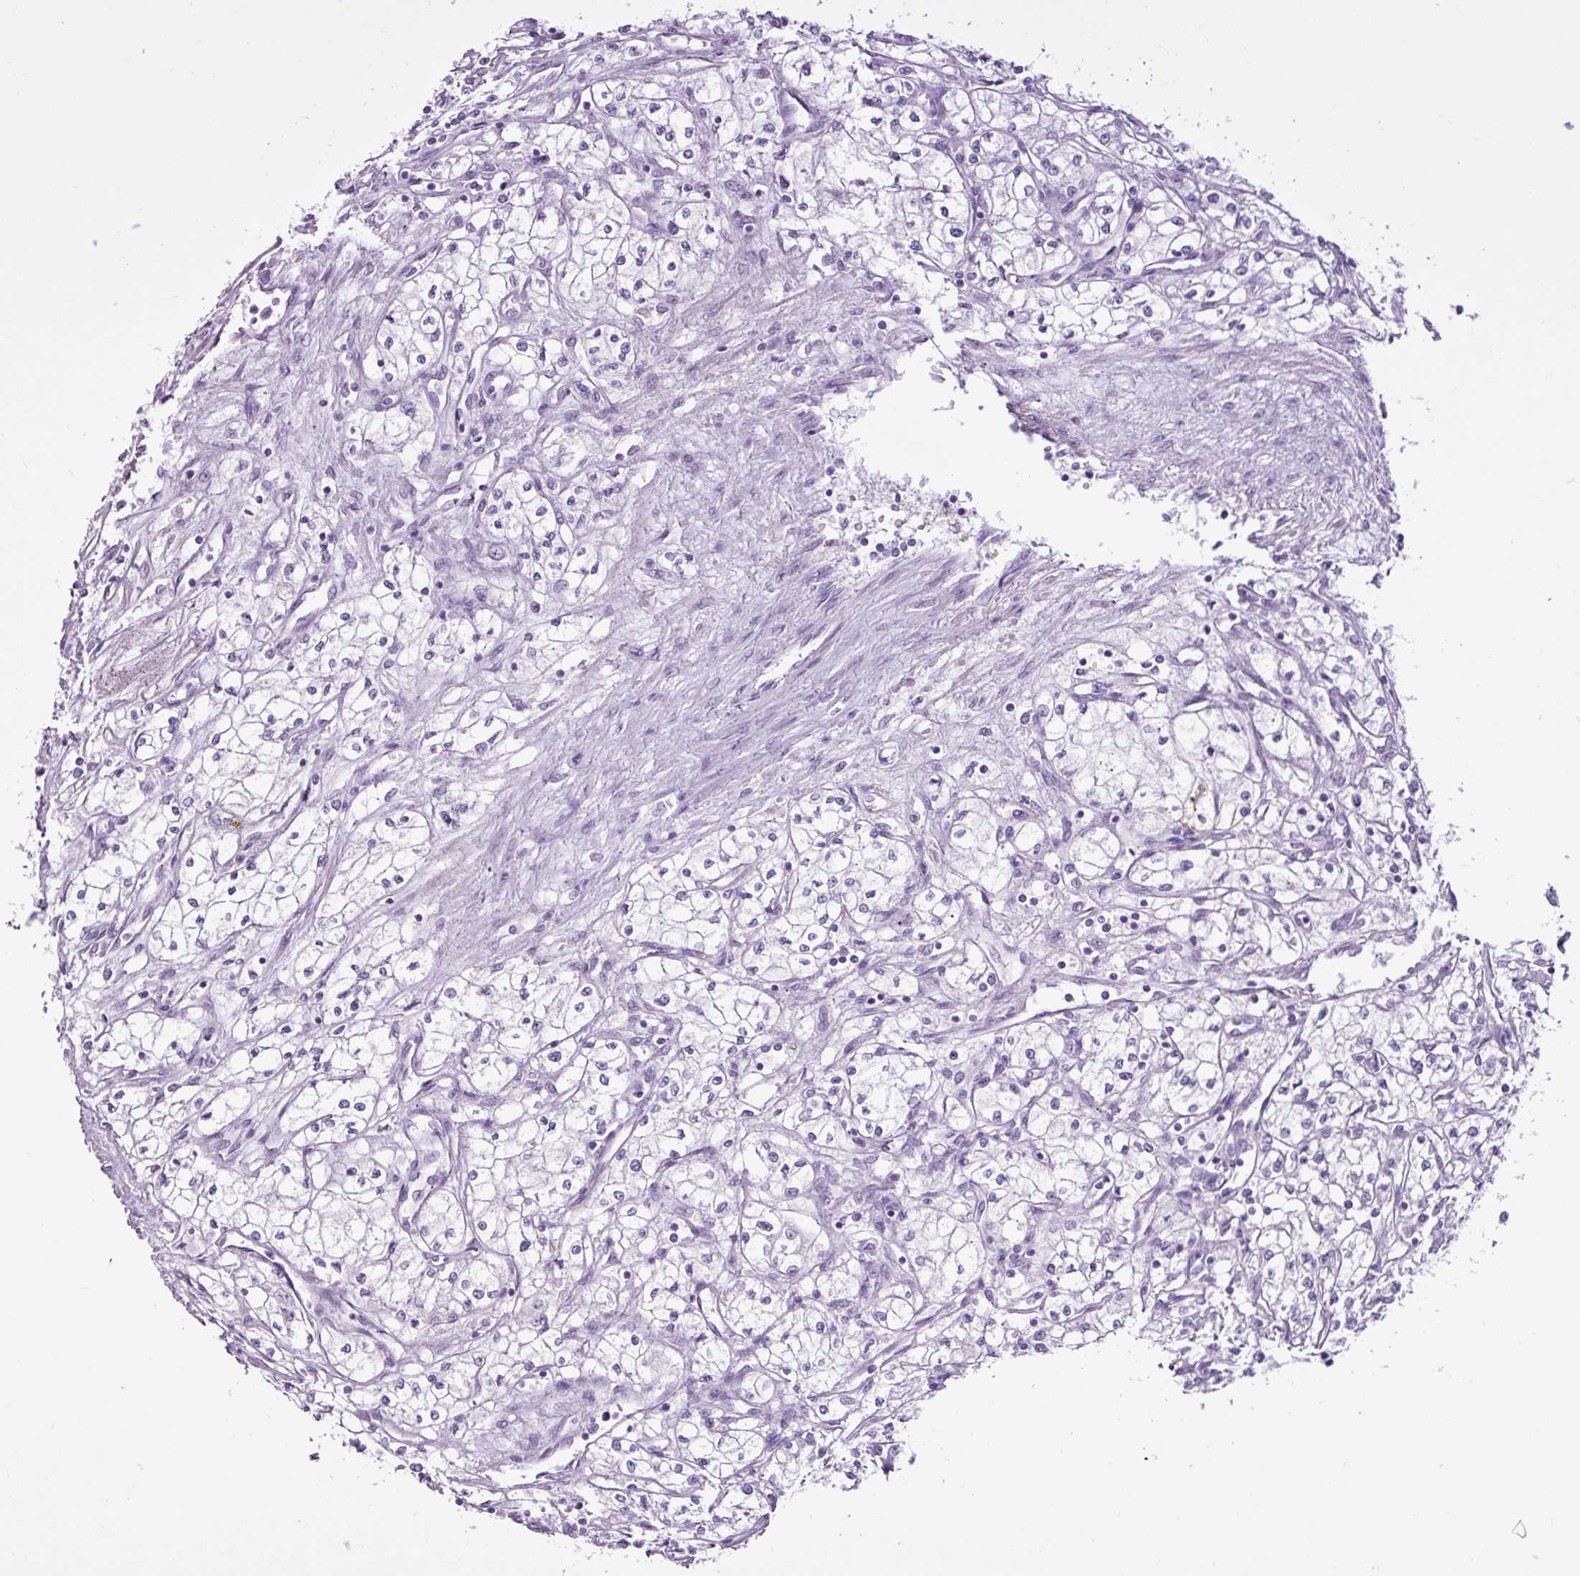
{"staining": {"intensity": "negative", "quantity": "none", "location": "none"}, "tissue": "renal cancer", "cell_type": "Tumor cells", "image_type": "cancer", "snomed": [{"axis": "morphology", "description": "Adenocarcinoma, NOS"}, {"axis": "topography", "description": "Kidney"}], "caption": "IHC of renal cancer shows no staining in tumor cells.", "gene": "PGR", "patient": {"sex": "male", "age": 59}}